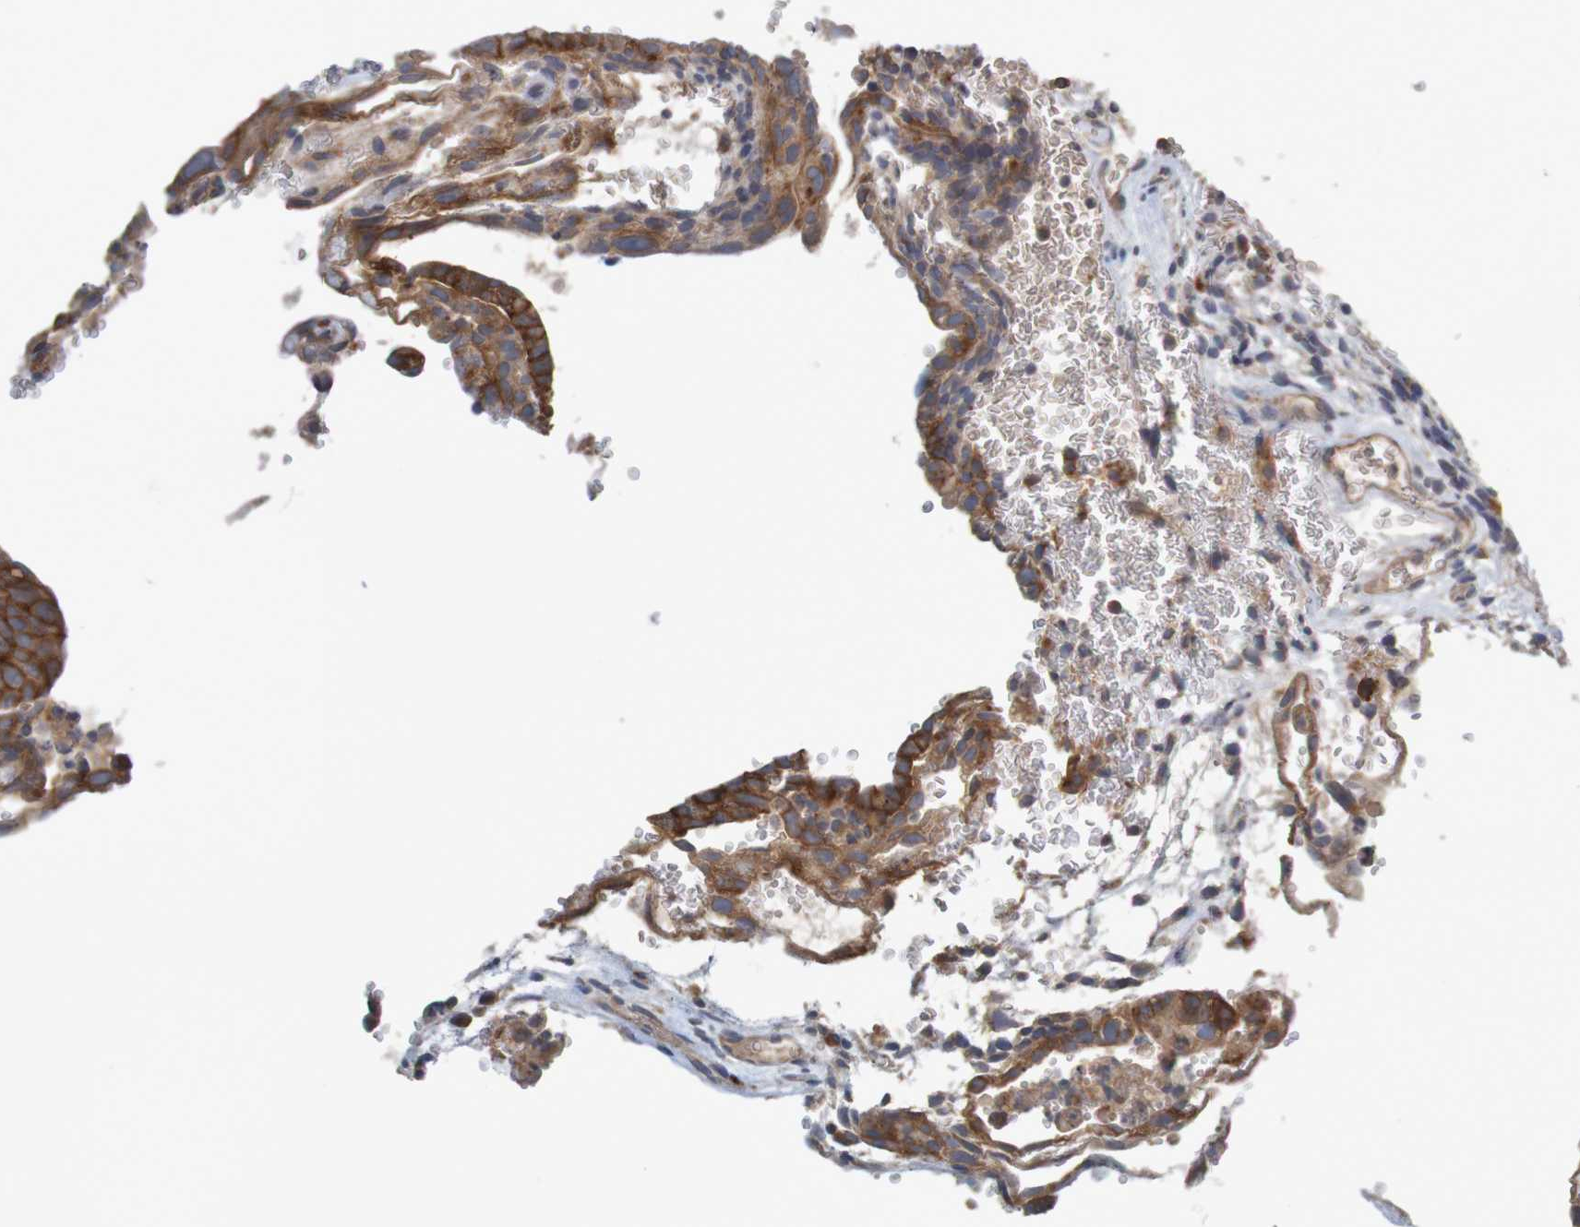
{"staining": {"intensity": "moderate", "quantity": ">75%", "location": "cytoplasmic/membranous"}, "tissue": "testis cancer", "cell_type": "Tumor cells", "image_type": "cancer", "snomed": [{"axis": "morphology", "description": "Seminoma, NOS"}, {"axis": "morphology", "description": "Carcinoma, Embryonal, NOS"}, {"axis": "topography", "description": "Testis"}], "caption": "A photomicrograph of seminoma (testis) stained for a protein reveals moderate cytoplasmic/membranous brown staining in tumor cells.", "gene": "B3GAT2", "patient": {"sex": "male", "age": 52}}